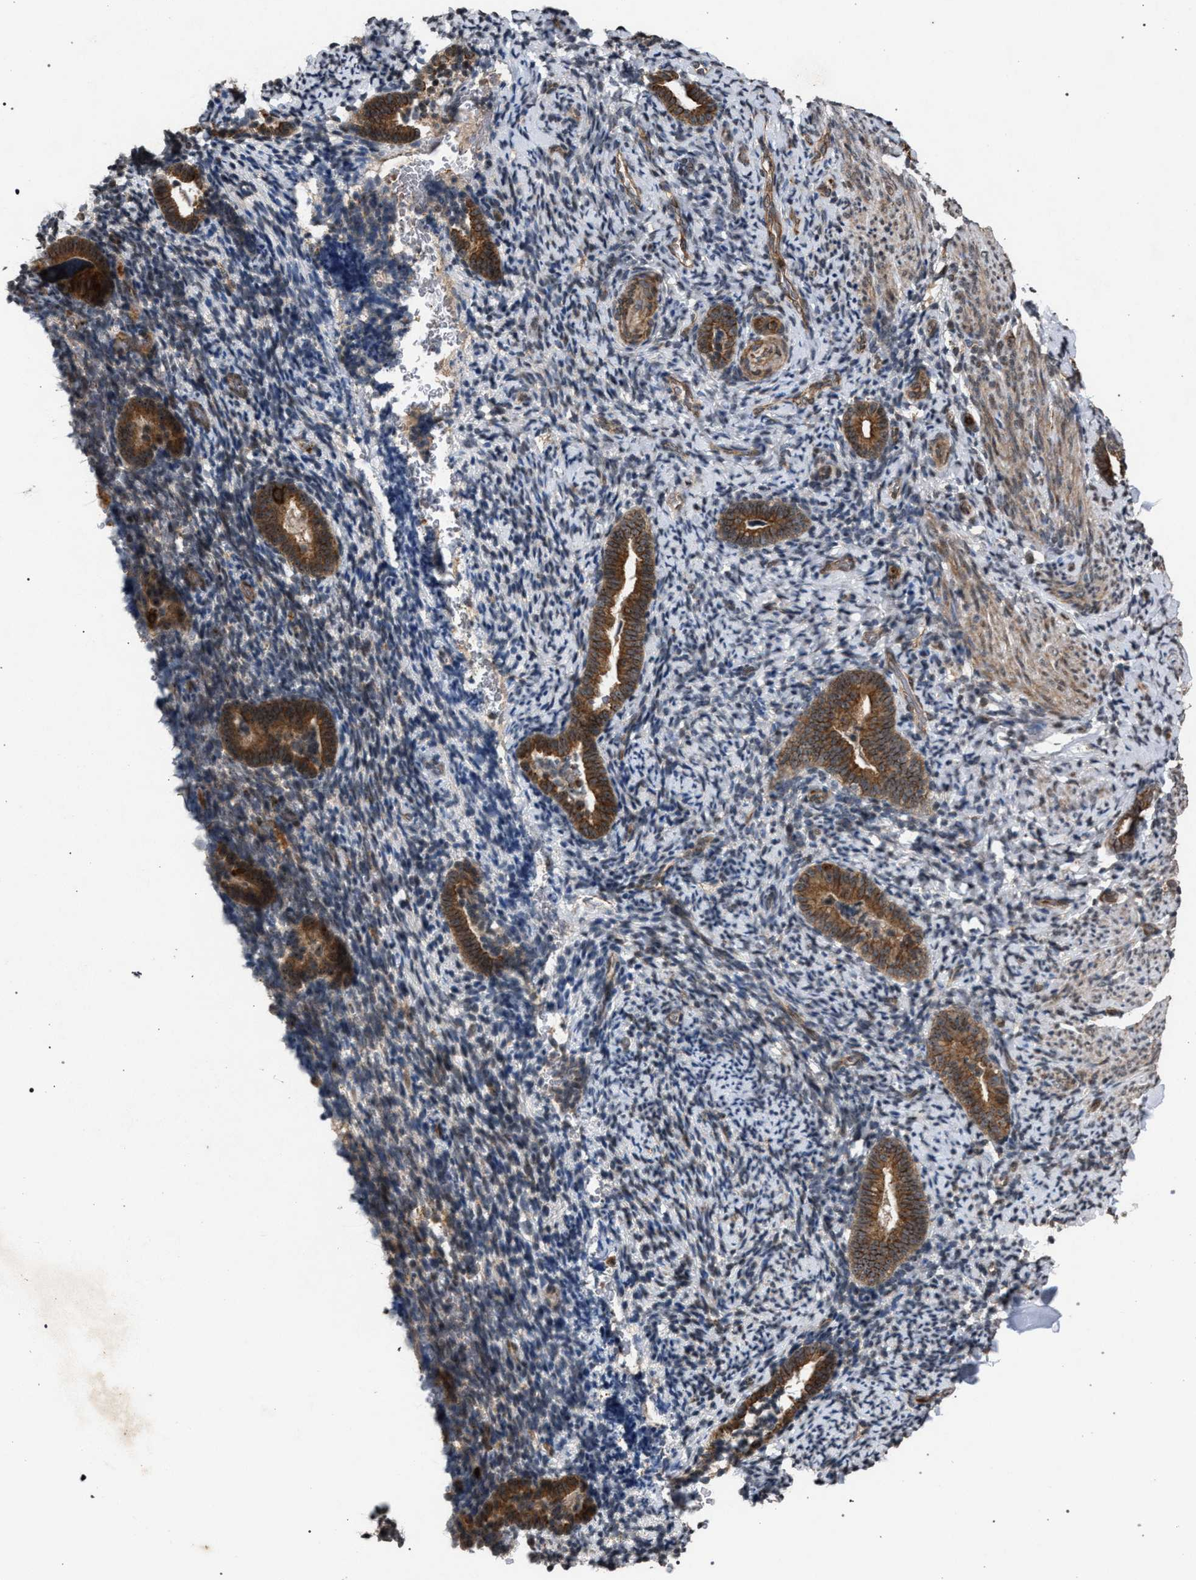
{"staining": {"intensity": "negative", "quantity": "none", "location": "none"}, "tissue": "endometrium", "cell_type": "Cells in endometrial stroma", "image_type": "normal", "snomed": [{"axis": "morphology", "description": "Normal tissue, NOS"}, {"axis": "topography", "description": "Endometrium"}], "caption": "Immunohistochemistry (IHC) of normal endometrium displays no positivity in cells in endometrial stroma.", "gene": "IRAK4", "patient": {"sex": "female", "age": 51}}